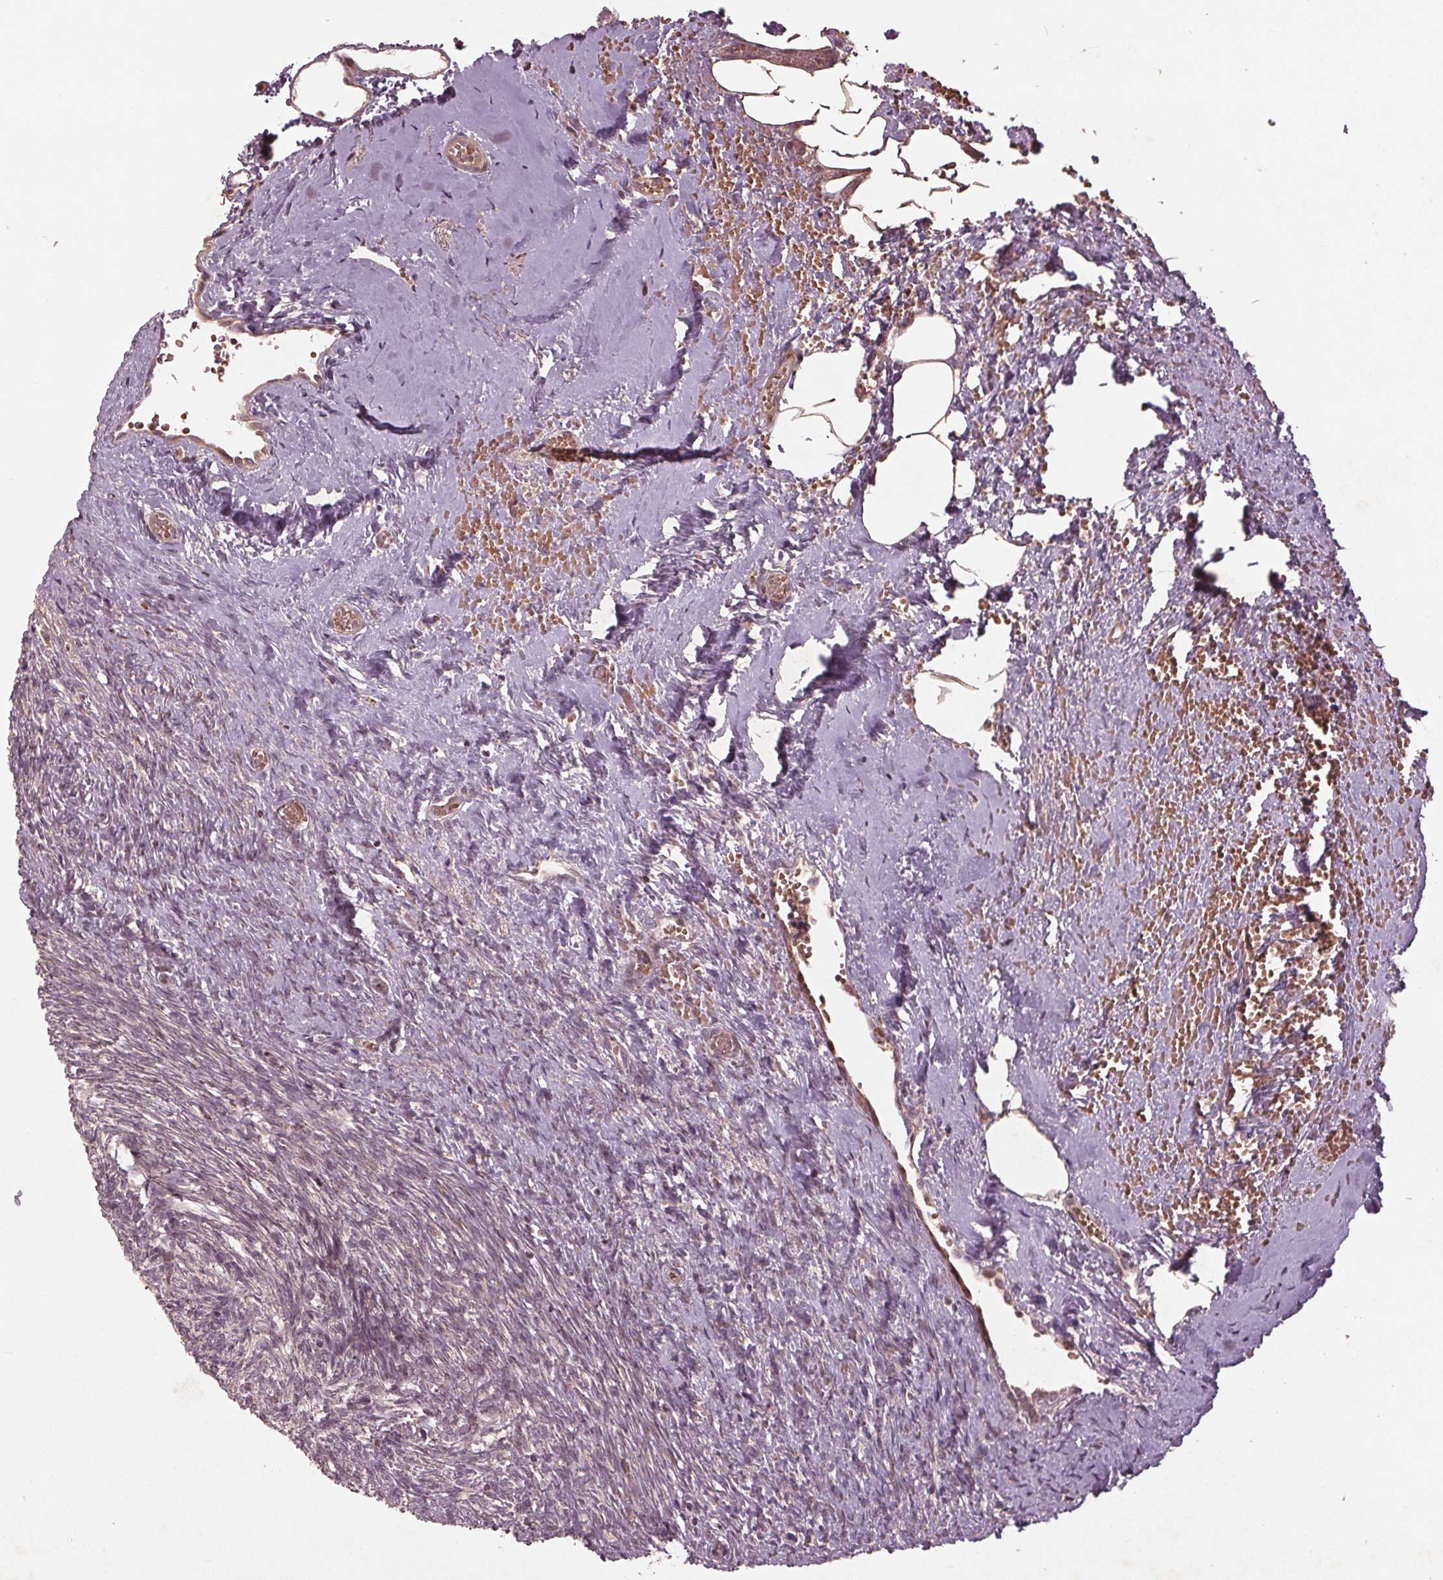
{"staining": {"intensity": "negative", "quantity": "none", "location": "none"}, "tissue": "ovary", "cell_type": "Ovarian stroma cells", "image_type": "normal", "snomed": [{"axis": "morphology", "description": "Normal tissue, NOS"}, {"axis": "topography", "description": "Ovary"}], "caption": "Immunohistochemistry of normal human ovary displays no expression in ovarian stroma cells.", "gene": "CDKL4", "patient": {"sex": "female", "age": 46}}